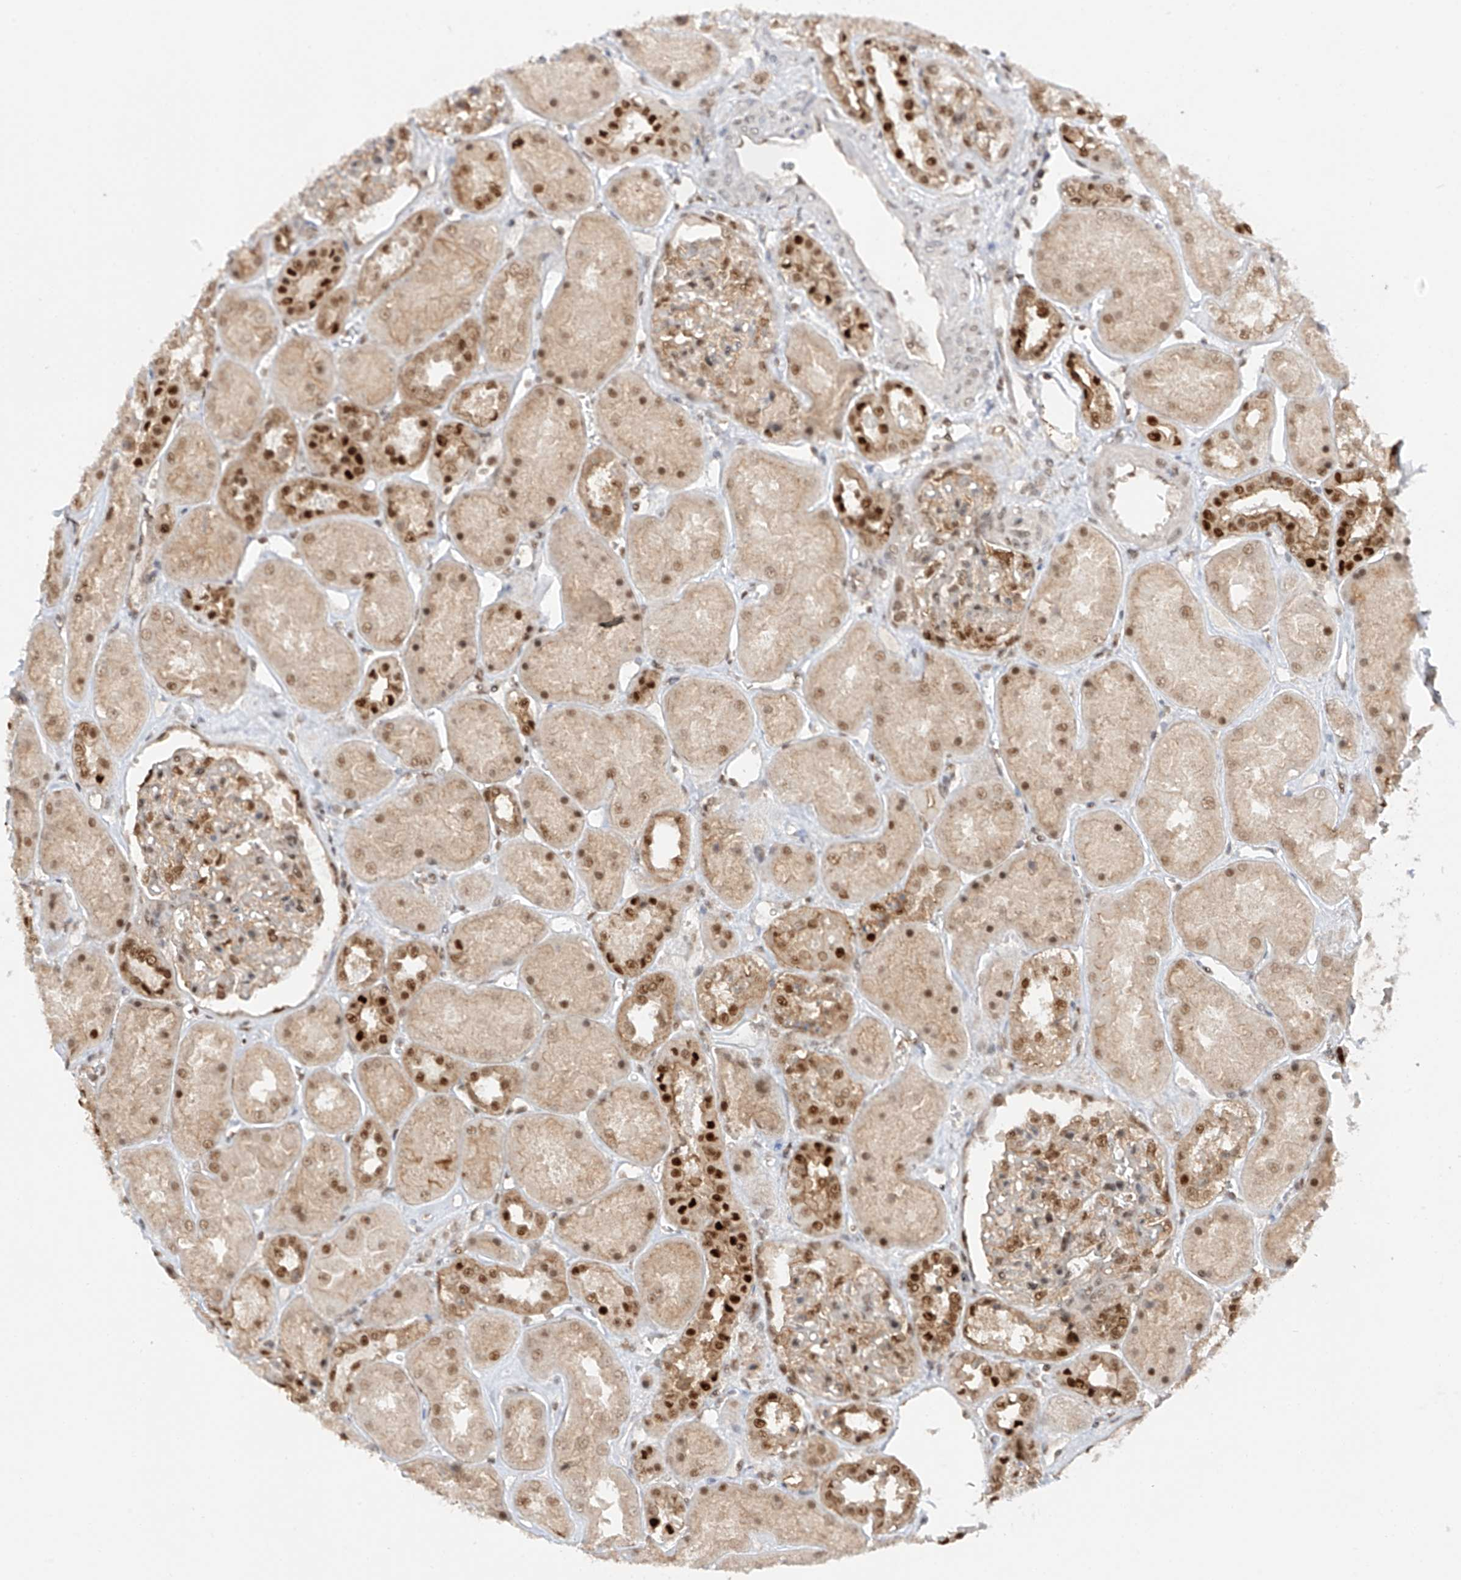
{"staining": {"intensity": "moderate", "quantity": "25%-75%", "location": "nuclear"}, "tissue": "kidney", "cell_type": "Cells in glomeruli", "image_type": "normal", "snomed": [{"axis": "morphology", "description": "Normal tissue, NOS"}, {"axis": "topography", "description": "Kidney"}], "caption": "The immunohistochemical stain labels moderate nuclear staining in cells in glomeruli of normal kidney.", "gene": "POGK", "patient": {"sex": "male", "age": 70}}